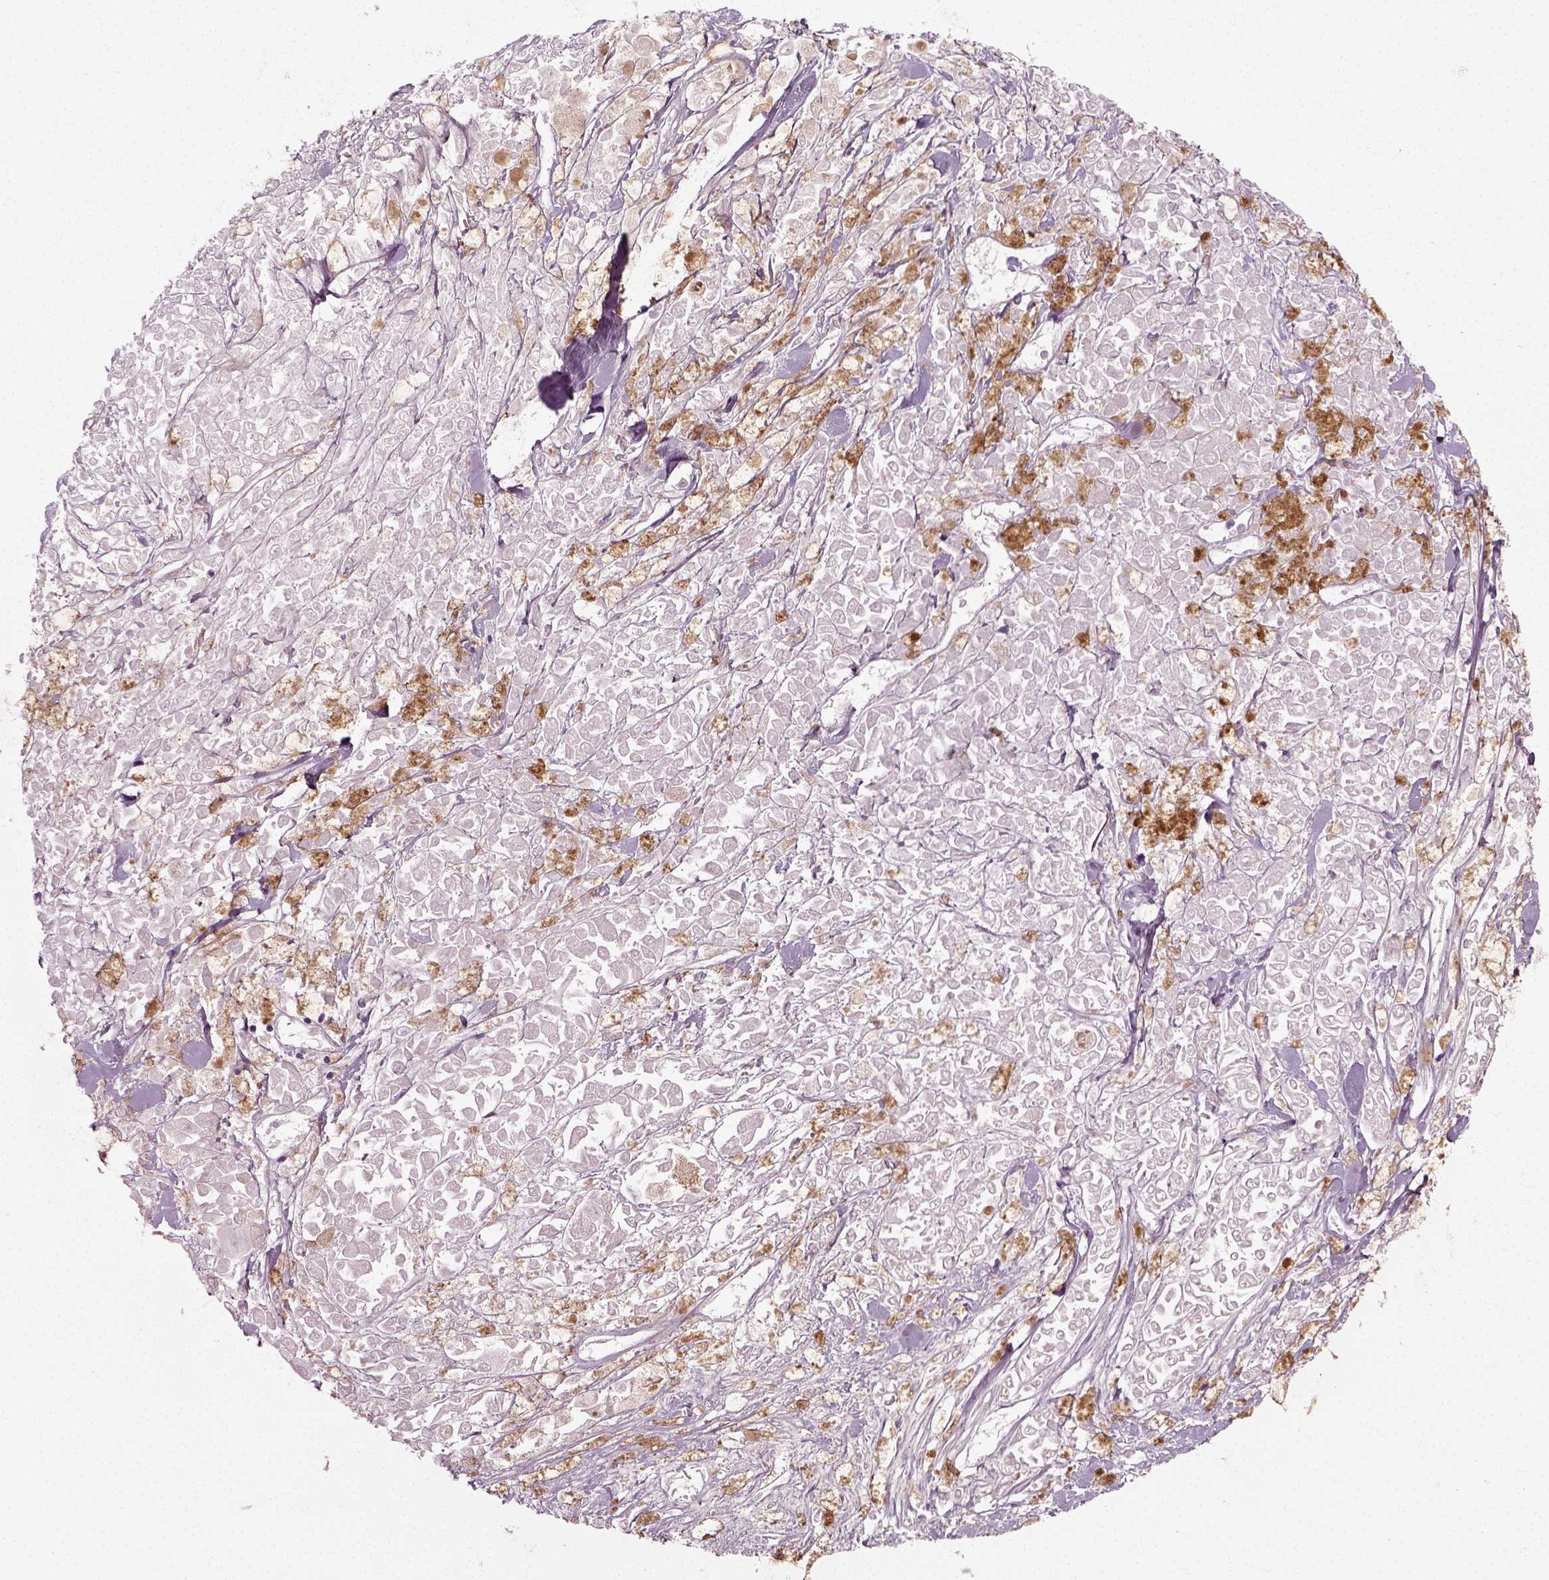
{"staining": {"intensity": "negative", "quantity": "none", "location": "none"}, "tissue": "melanoma", "cell_type": "Tumor cells", "image_type": "cancer", "snomed": [{"axis": "morphology", "description": "Malignant melanoma, NOS"}, {"axis": "topography", "description": "Skin"}], "caption": "An IHC micrograph of malignant melanoma is shown. There is no staining in tumor cells of malignant melanoma.", "gene": "SCG5", "patient": {"sex": "female", "age": 58}}